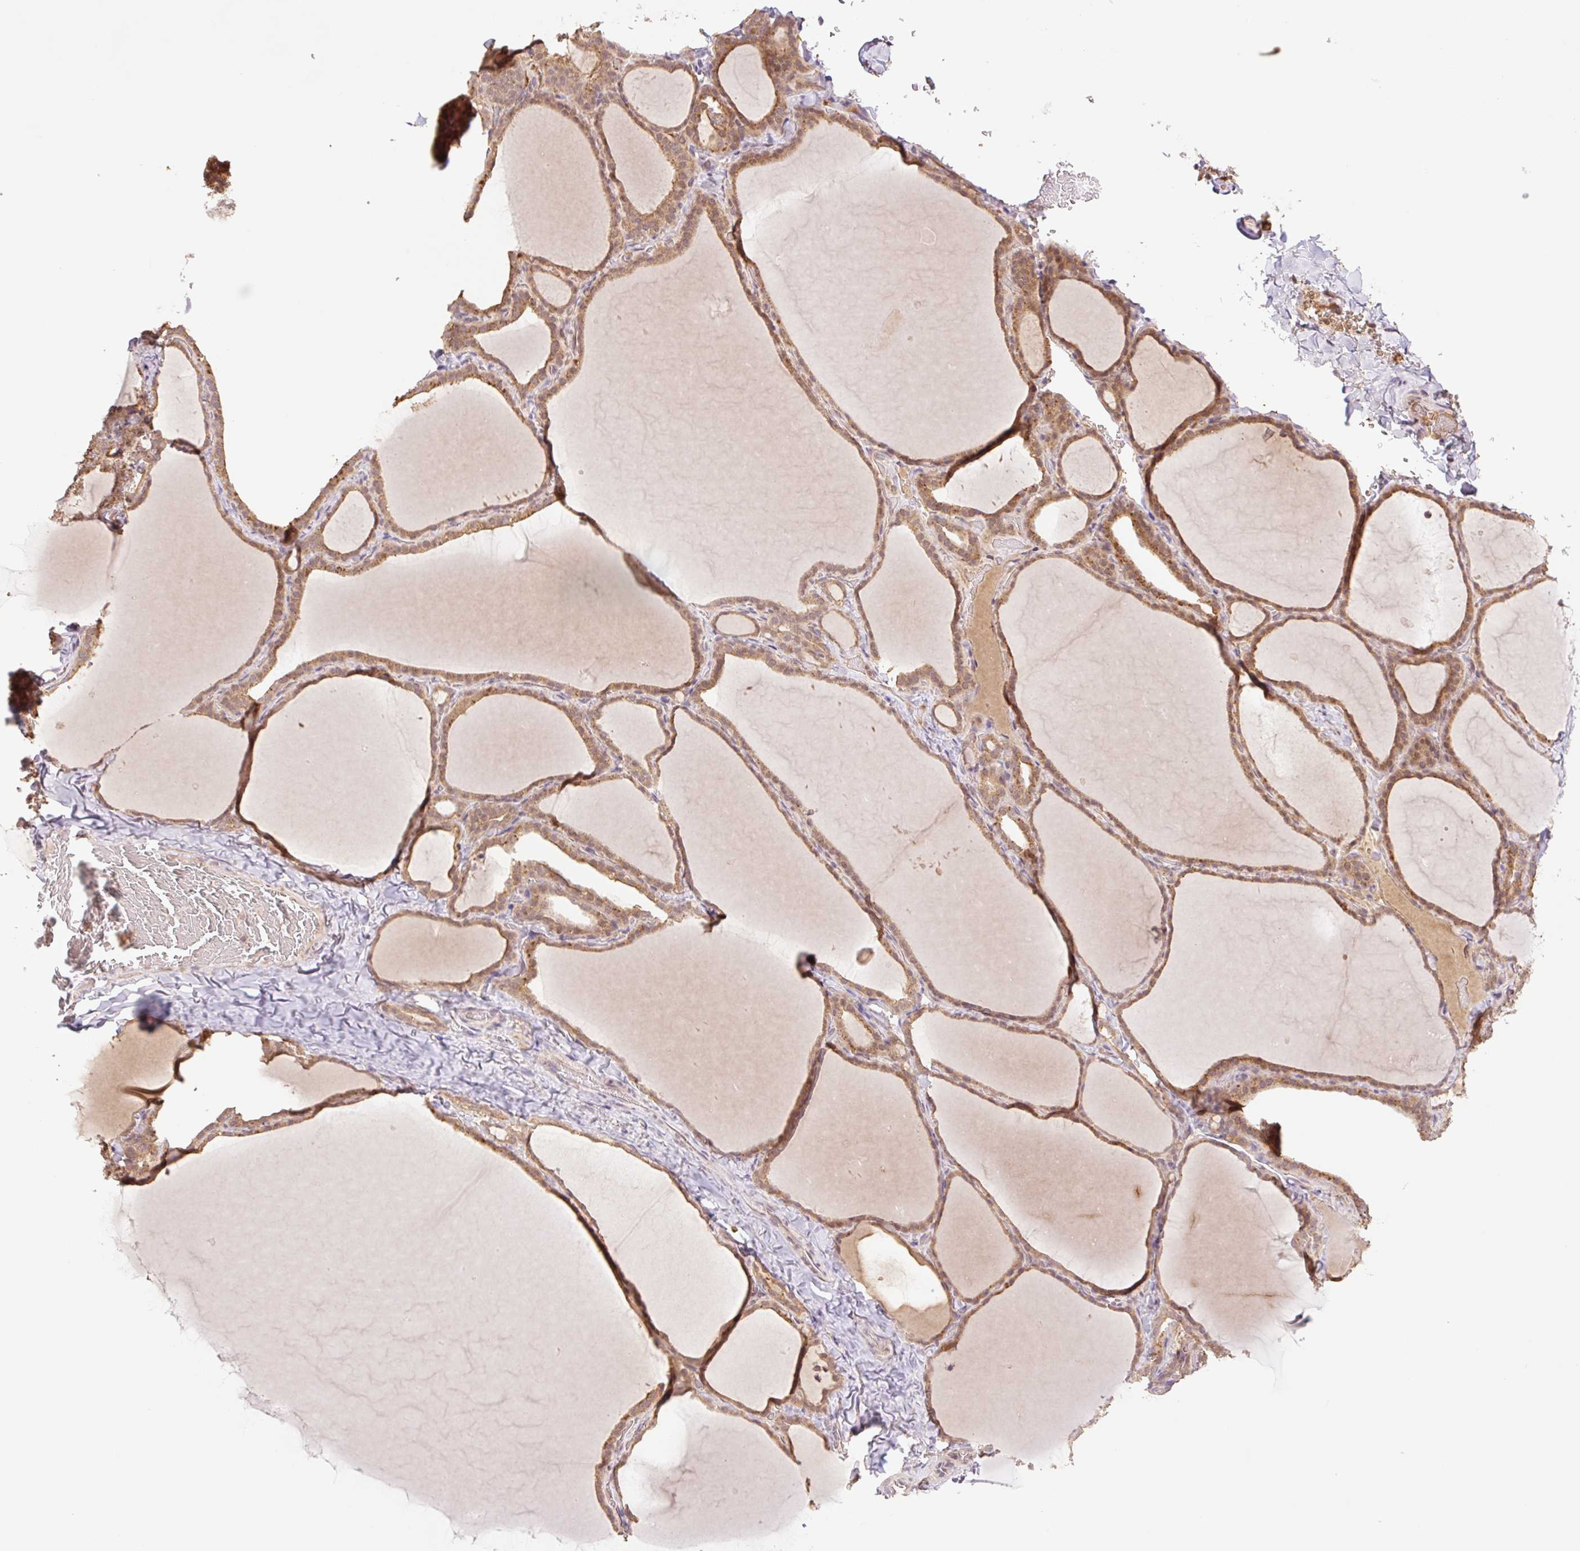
{"staining": {"intensity": "moderate", "quantity": ">75%", "location": "cytoplasmic/membranous"}, "tissue": "thyroid gland", "cell_type": "Glandular cells", "image_type": "normal", "snomed": [{"axis": "morphology", "description": "Normal tissue, NOS"}, {"axis": "topography", "description": "Thyroid gland"}], "caption": "Protein expression analysis of unremarkable human thyroid gland reveals moderate cytoplasmic/membranous expression in approximately >75% of glandular cells. The staining was performed using DAB (3,3'-diaminobenzidine) to visualize the protein expression in brown, while the nuclei were stained in blue with hematoxylin (Magnification: 20x).", "gene": "YJU2B", "patient": {"sex": "female", "age": 22}}